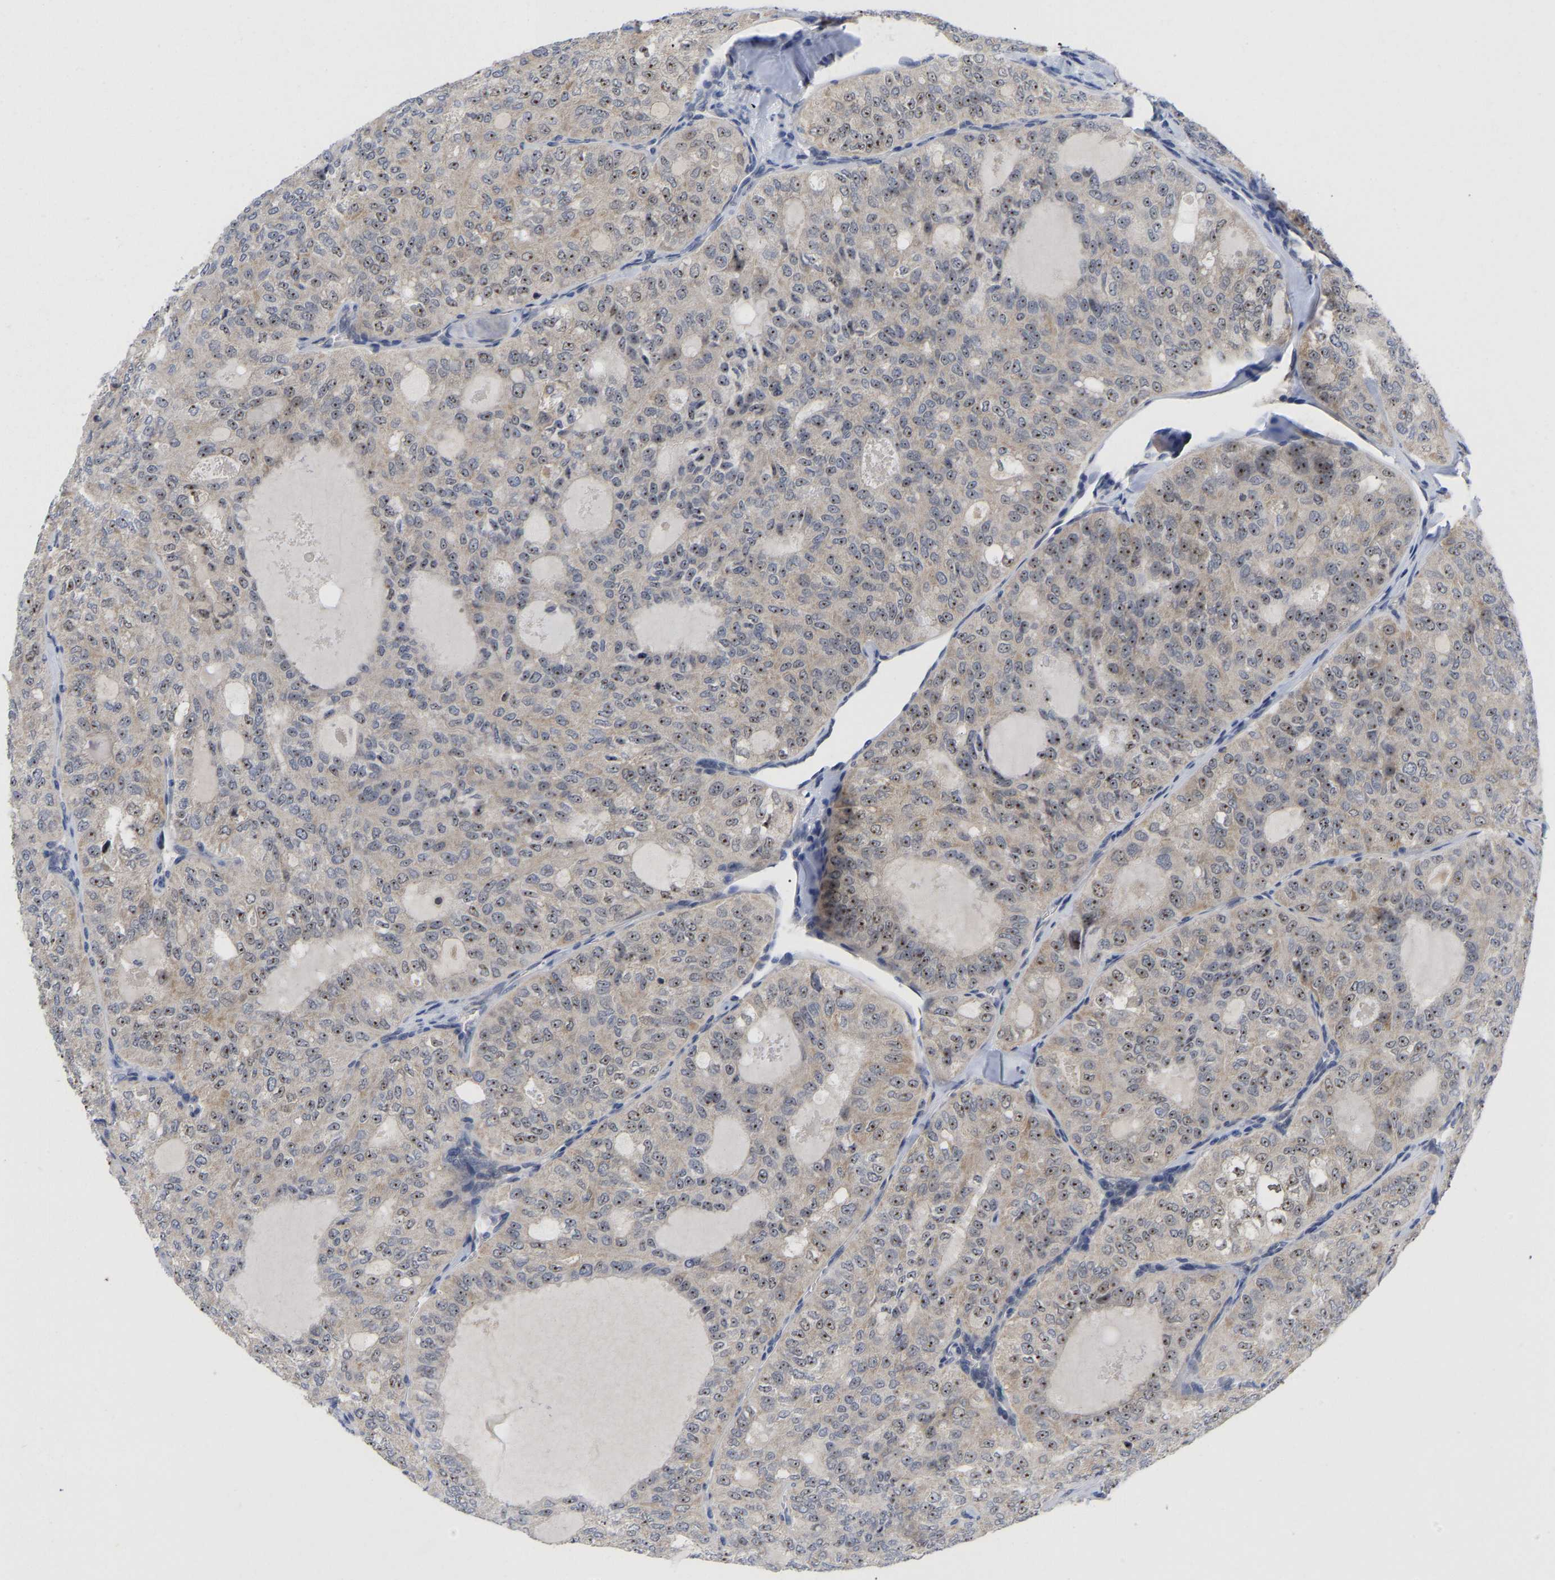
{"staining": {"intensity": "weak", "quantity": "25%-75%", "location": "nuclear"}, "tissue": "thyroid cancer", "cell_type": "Tumor cells", "image_type": "cancer", "snomed": [{"axis": "morphology", "description": "Follicular adenoma carcinoma, NOS"}, {"axis": "topography", "description": "Thyroid gland"}], "caption": "Tumor cells display low levels of weak nuclear positivity in approximately 25%-75% of cells in human thyroid cancer (follicular adenoma carcinoma).", "gene": "NLE1", "patient": {"sex": "male", "age": 75}}